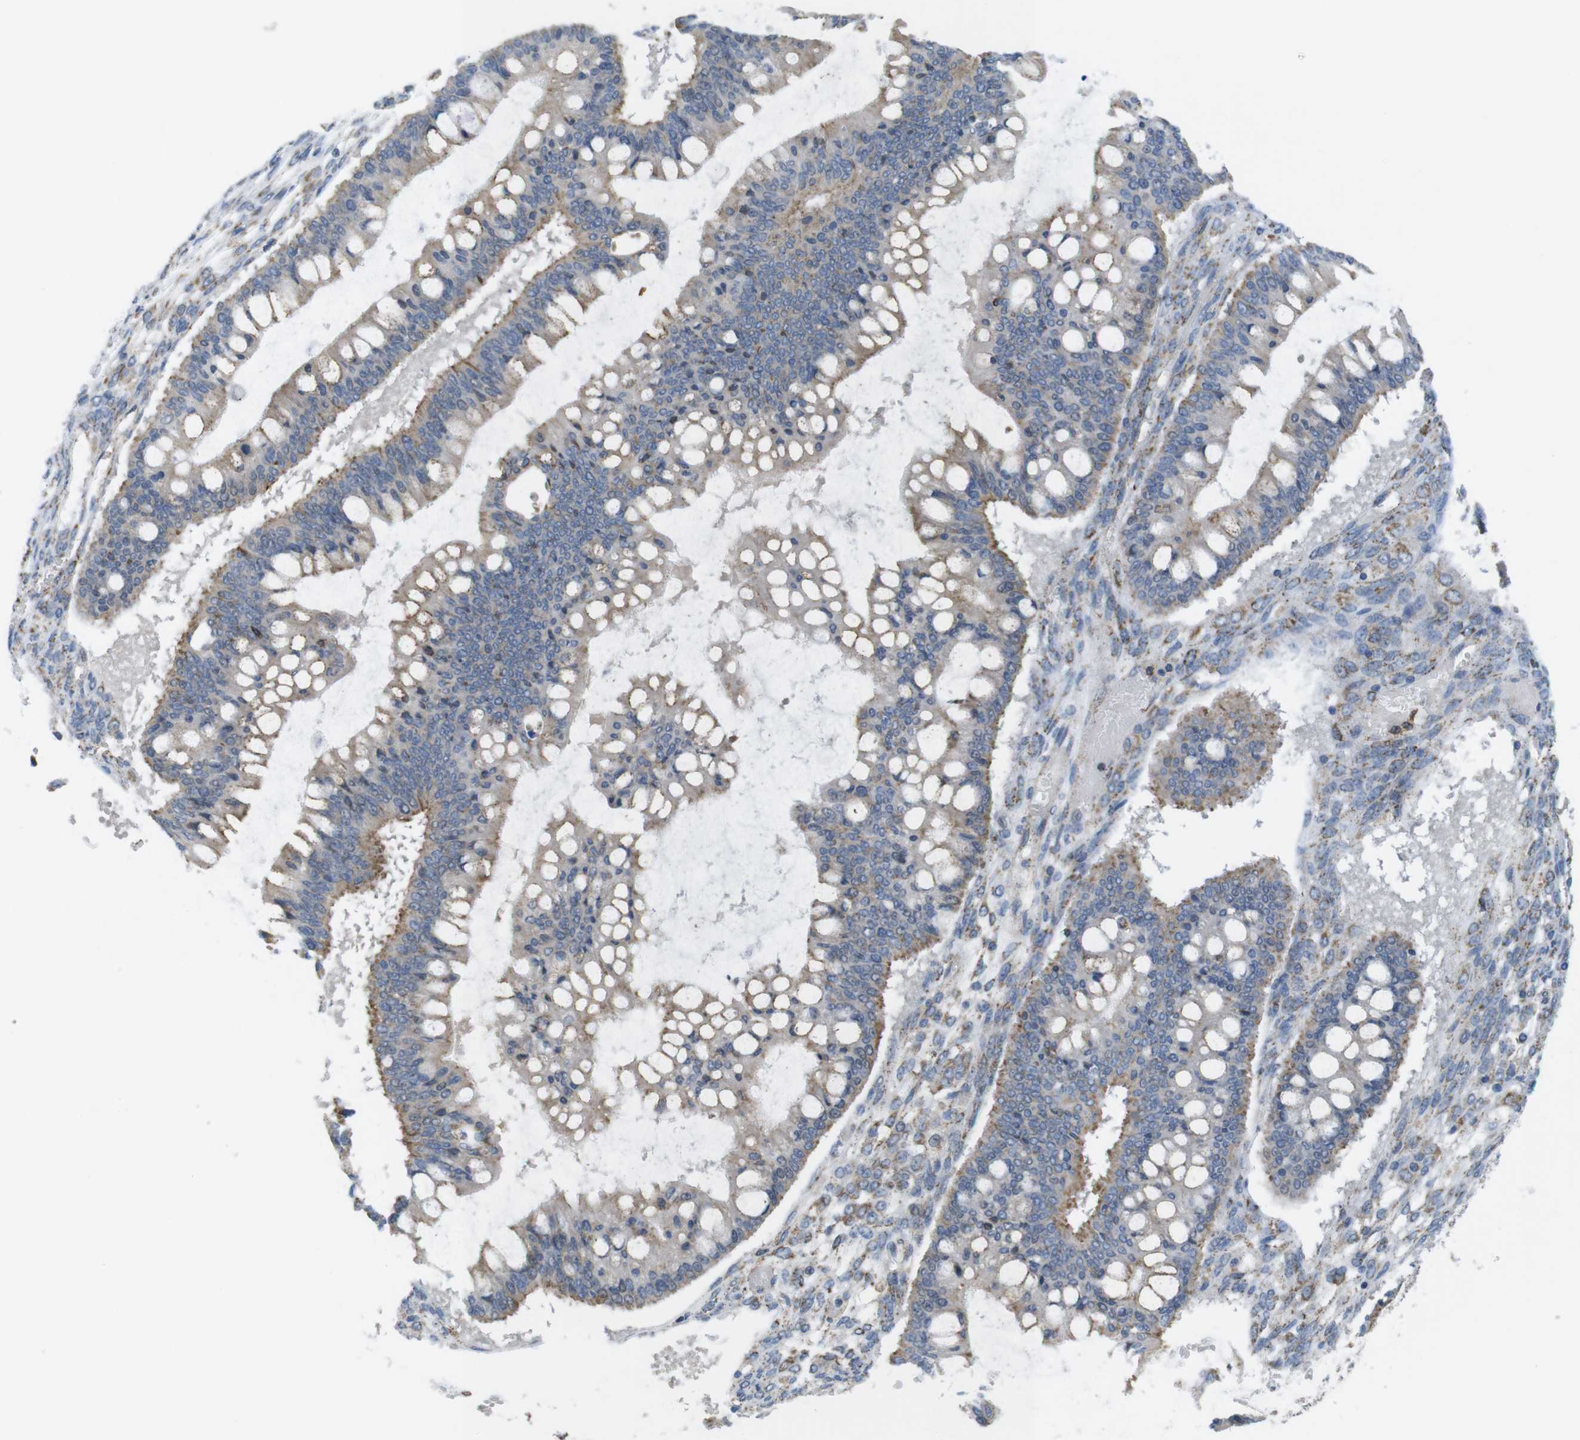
{"staining": {"intensity": "moderate", "quantity": "25%-75%", "location": "cytoplasmic/membranous"}, "tissue": "ovarian cancer", "cell_type": "Tumor cells", "image_type": "cancer", "snomed": [{"axis": "morphology", "description": "Cystadenocarcinoma, mucinous, NOS"}, {"axis": "topography", "description": "Ovary"}], "caption": "Tumor cells show medium levels of moderate cytoplasmic/membranous staining in about 25%-75% of cells in human mucinous cystadenocarcinoma (ovarian).", "gene": "GRIK2", "patient": {"sex": "female", "age": 73}}